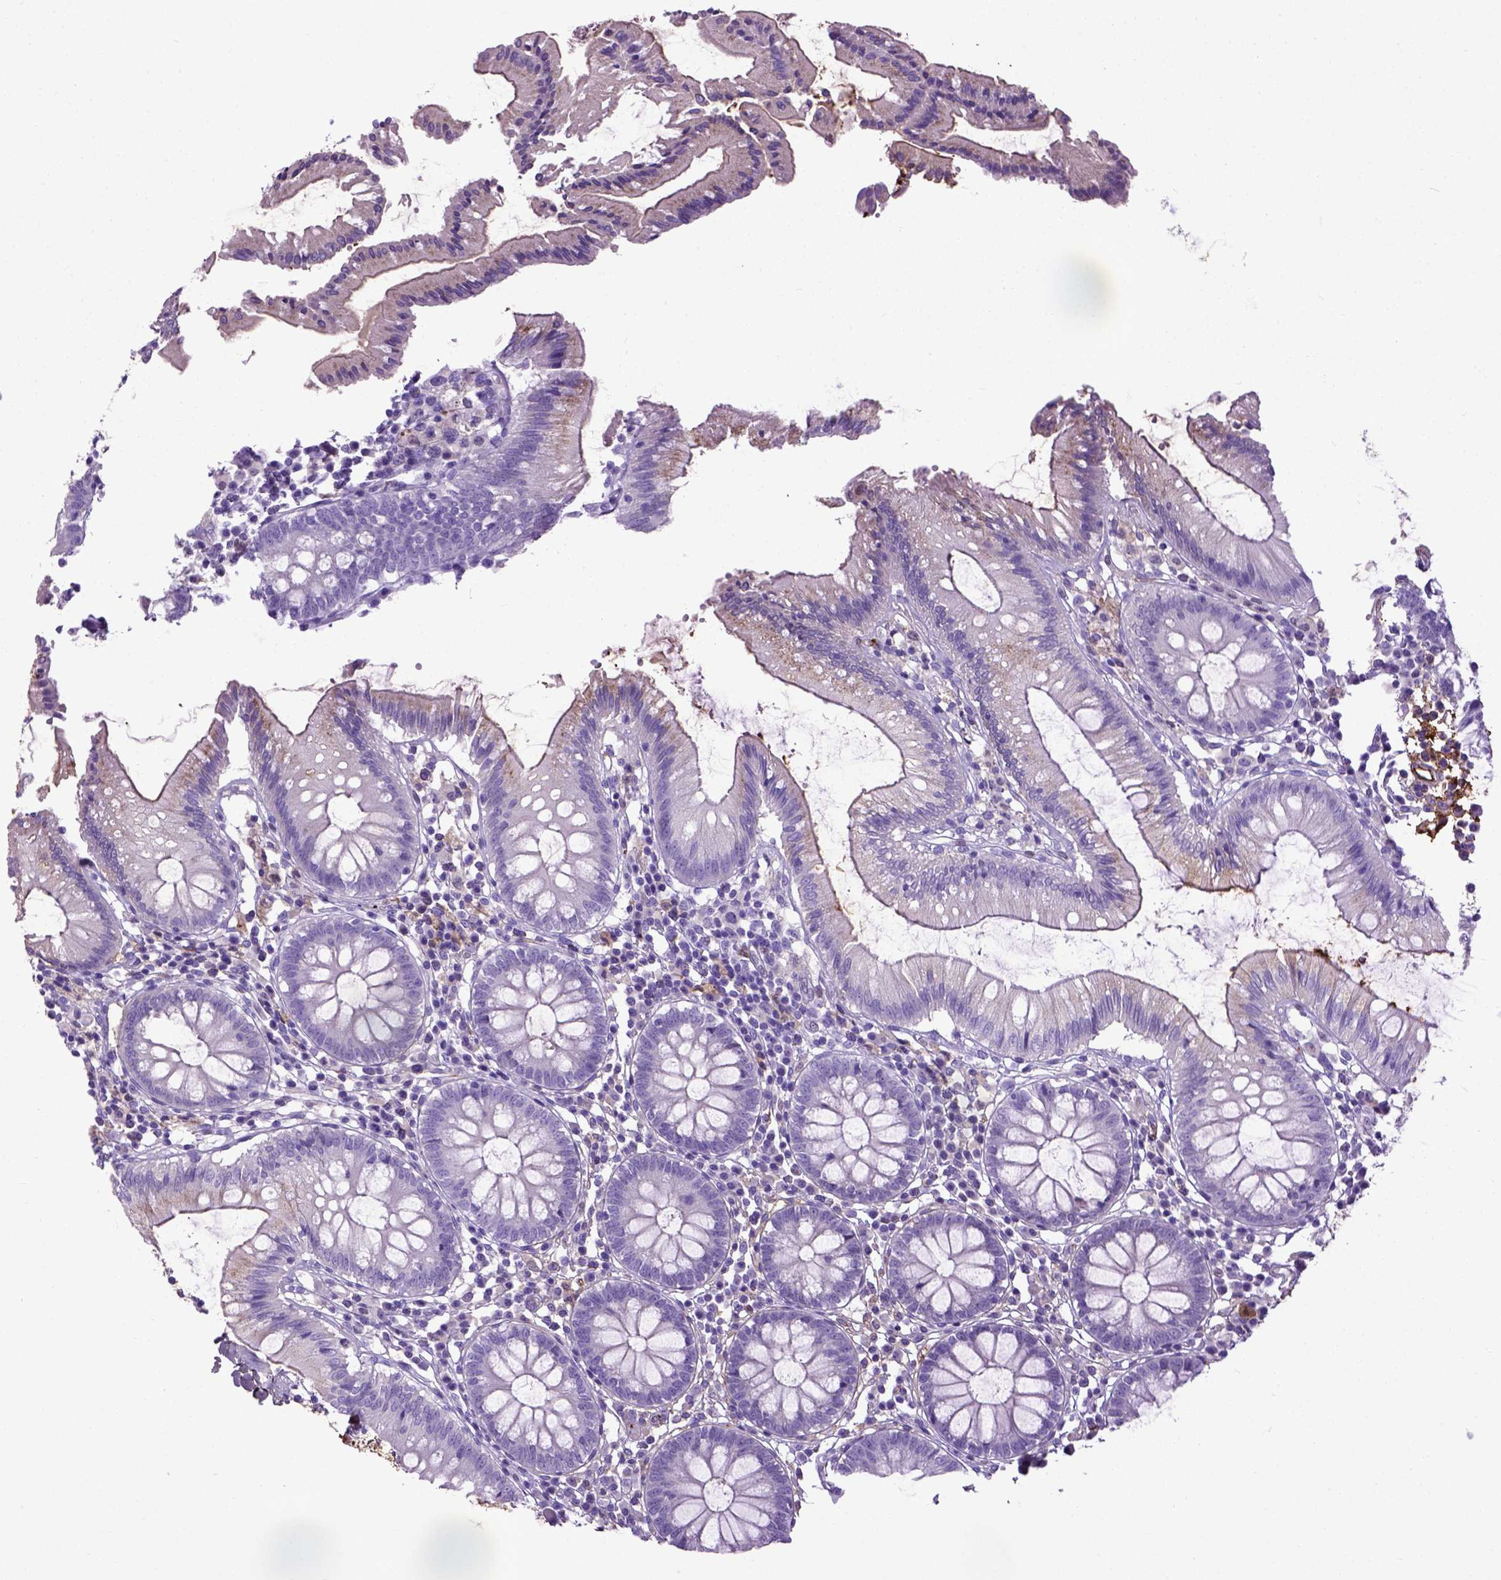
{"staining": {"intensity": "moderate", "quantity": "25%-75%", "location": "cytoplasmic/membranous"}, "tissue": "colon", "cell_type": "Endothelial cells", "image_type": "normal", "snomed": [{"axis": "morphology", "description": "Normal tissue, NOS"}, {"axis": "morphology", "description": "Adenocarcinoma, NOS"}, {"axis": "topography", "description": "Colon"}], "caption": "DAB (3,3'-diaminobenzidine) immunohistochemical staining of unremarkable colon reveals moderate cytoplasmic/membranous protein expression in about 25%-75% of endothelial cells.", "gene": "ADAMTS8", "patient": {"sex": "male", "age": 83}}